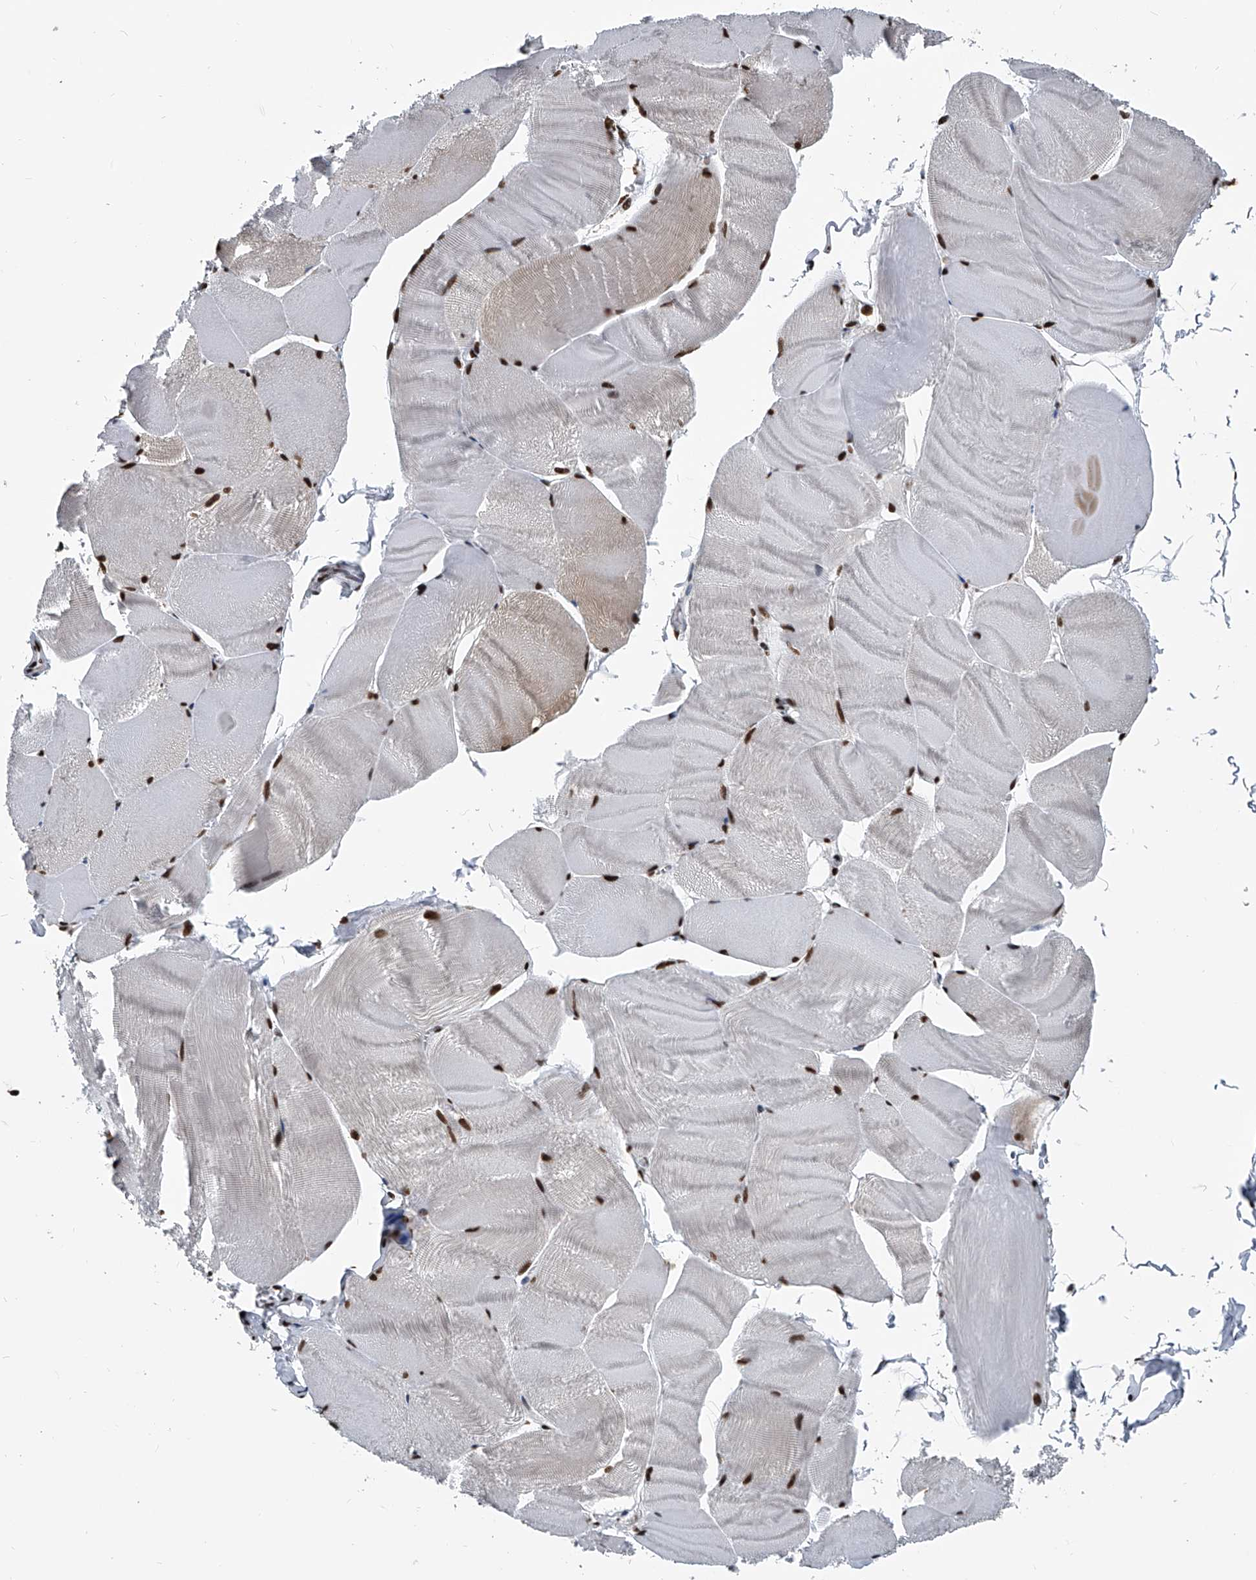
{"staining": {"intensity": "strong", "quantity": ">75%", "location": "cytoplasmic/membranous,nuclear"}, "tissue": "skeletal muscle", "cell_type": "Myocytes", "image_type": "normal", "snomed": [{"axis": "morphology", "description": "Normal tissue, NOS"}, {"axis": "morphology", "description": "Basal cell carcinoma"}, {"axis": "topography", "description": "Skeletal muscle"}], "caption": "Immunohistochemistry (DAB) staining of benign human skeletal muscle displays strong cytoplasmic/membranous,nuclear protein expression in approximately >75% of myocytes. (brown staining indicates protein expression, while blue staining denotes nuclei).", "gene": "FKBP5", "patient": {"sex": "female", "age": 64}}